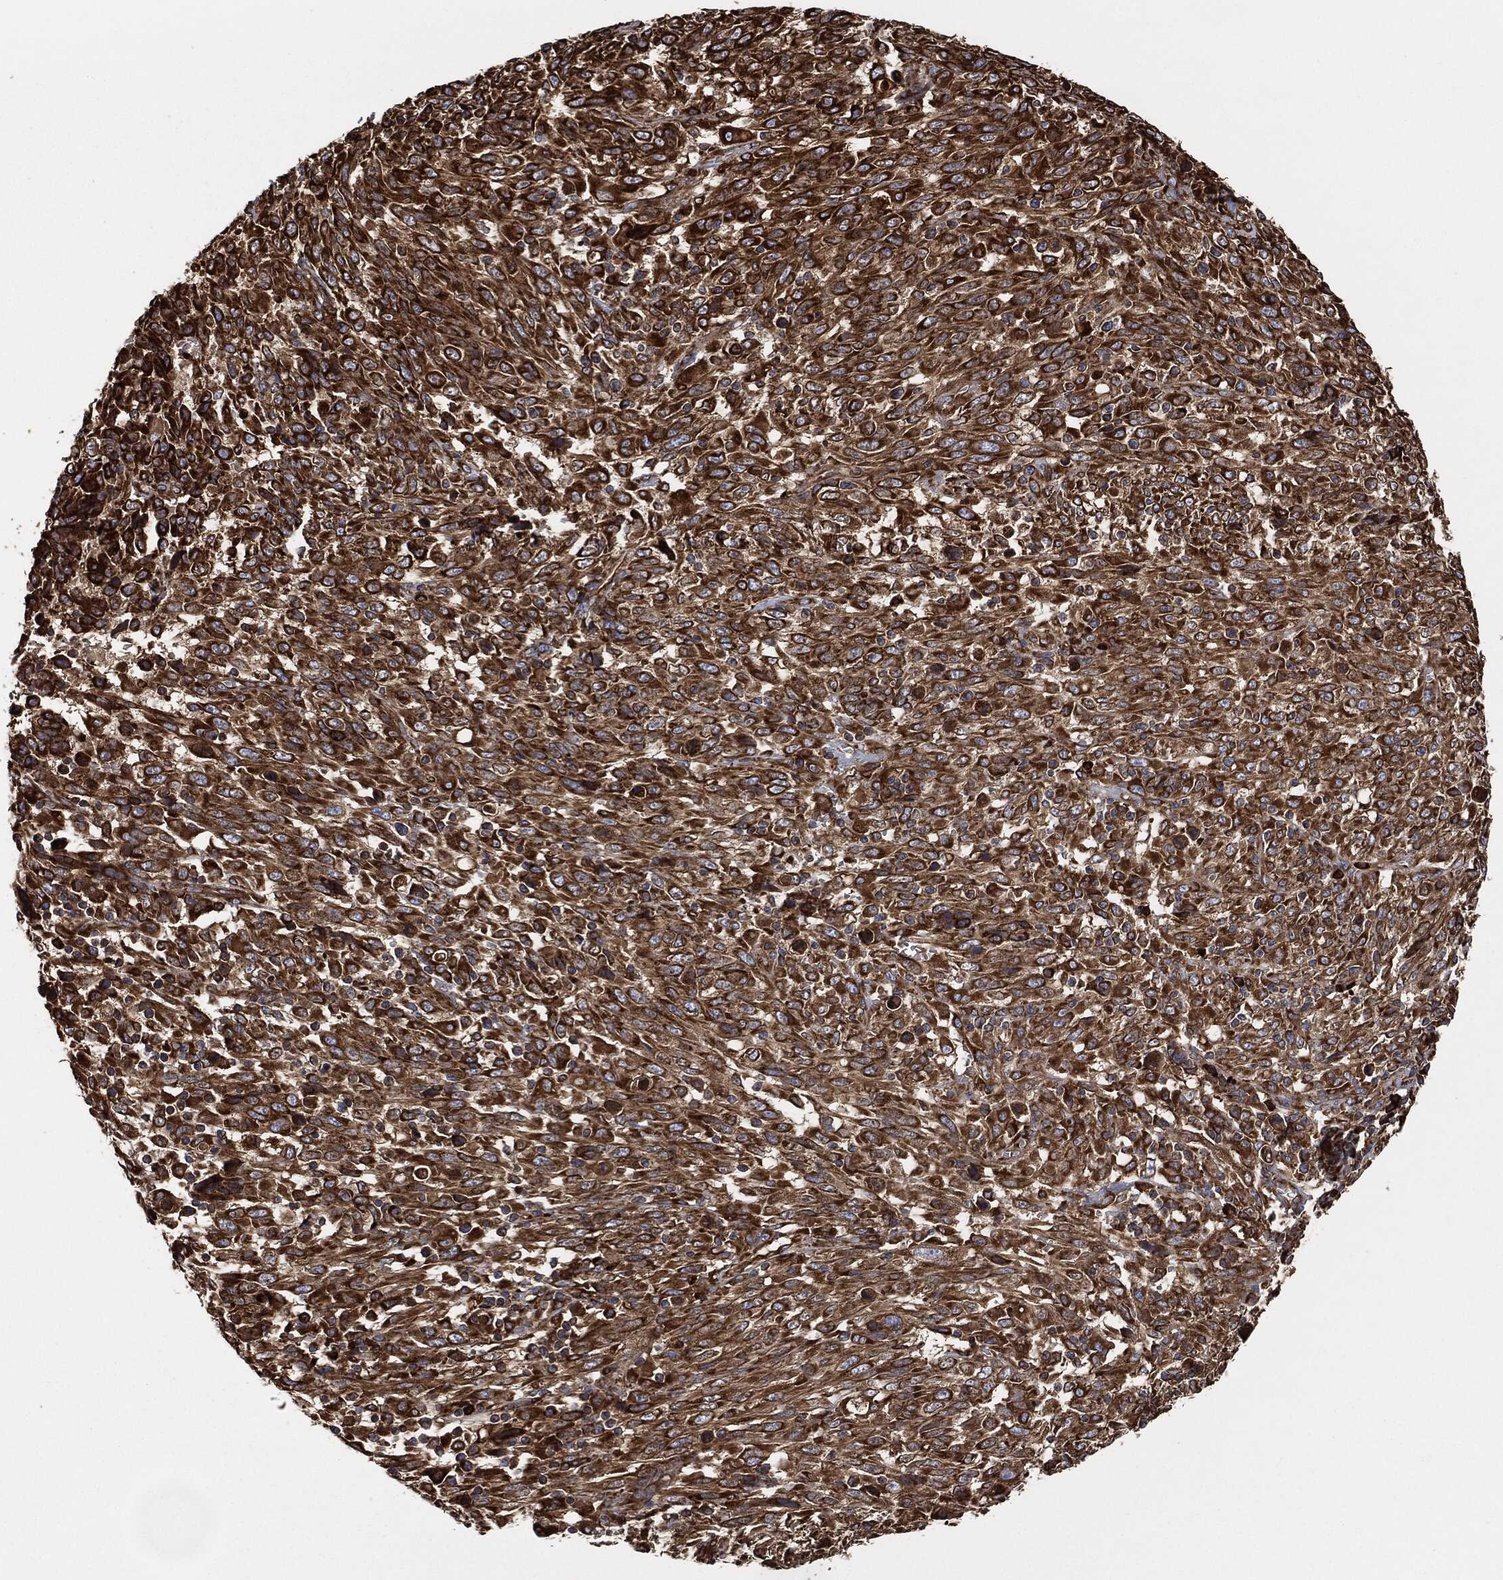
{"staining": {"intensity": "strong", "quantity": ">75%", "location": "cytoplasmic/membranous"}, "tissue": "melanoma", "cell_type": "Tumor cells", "image_type": "cancer", "snomed": [{"axis": "morphology", "description": "Malignant melanoma, NOS"}, {"axis": "topography", "description": "Skin"}], "caption": "Melanoma stained with a protein marker displays strong staining in tumor cells.", "gene": "AMFR", "patient": {"sex": "female", "age": 91}}